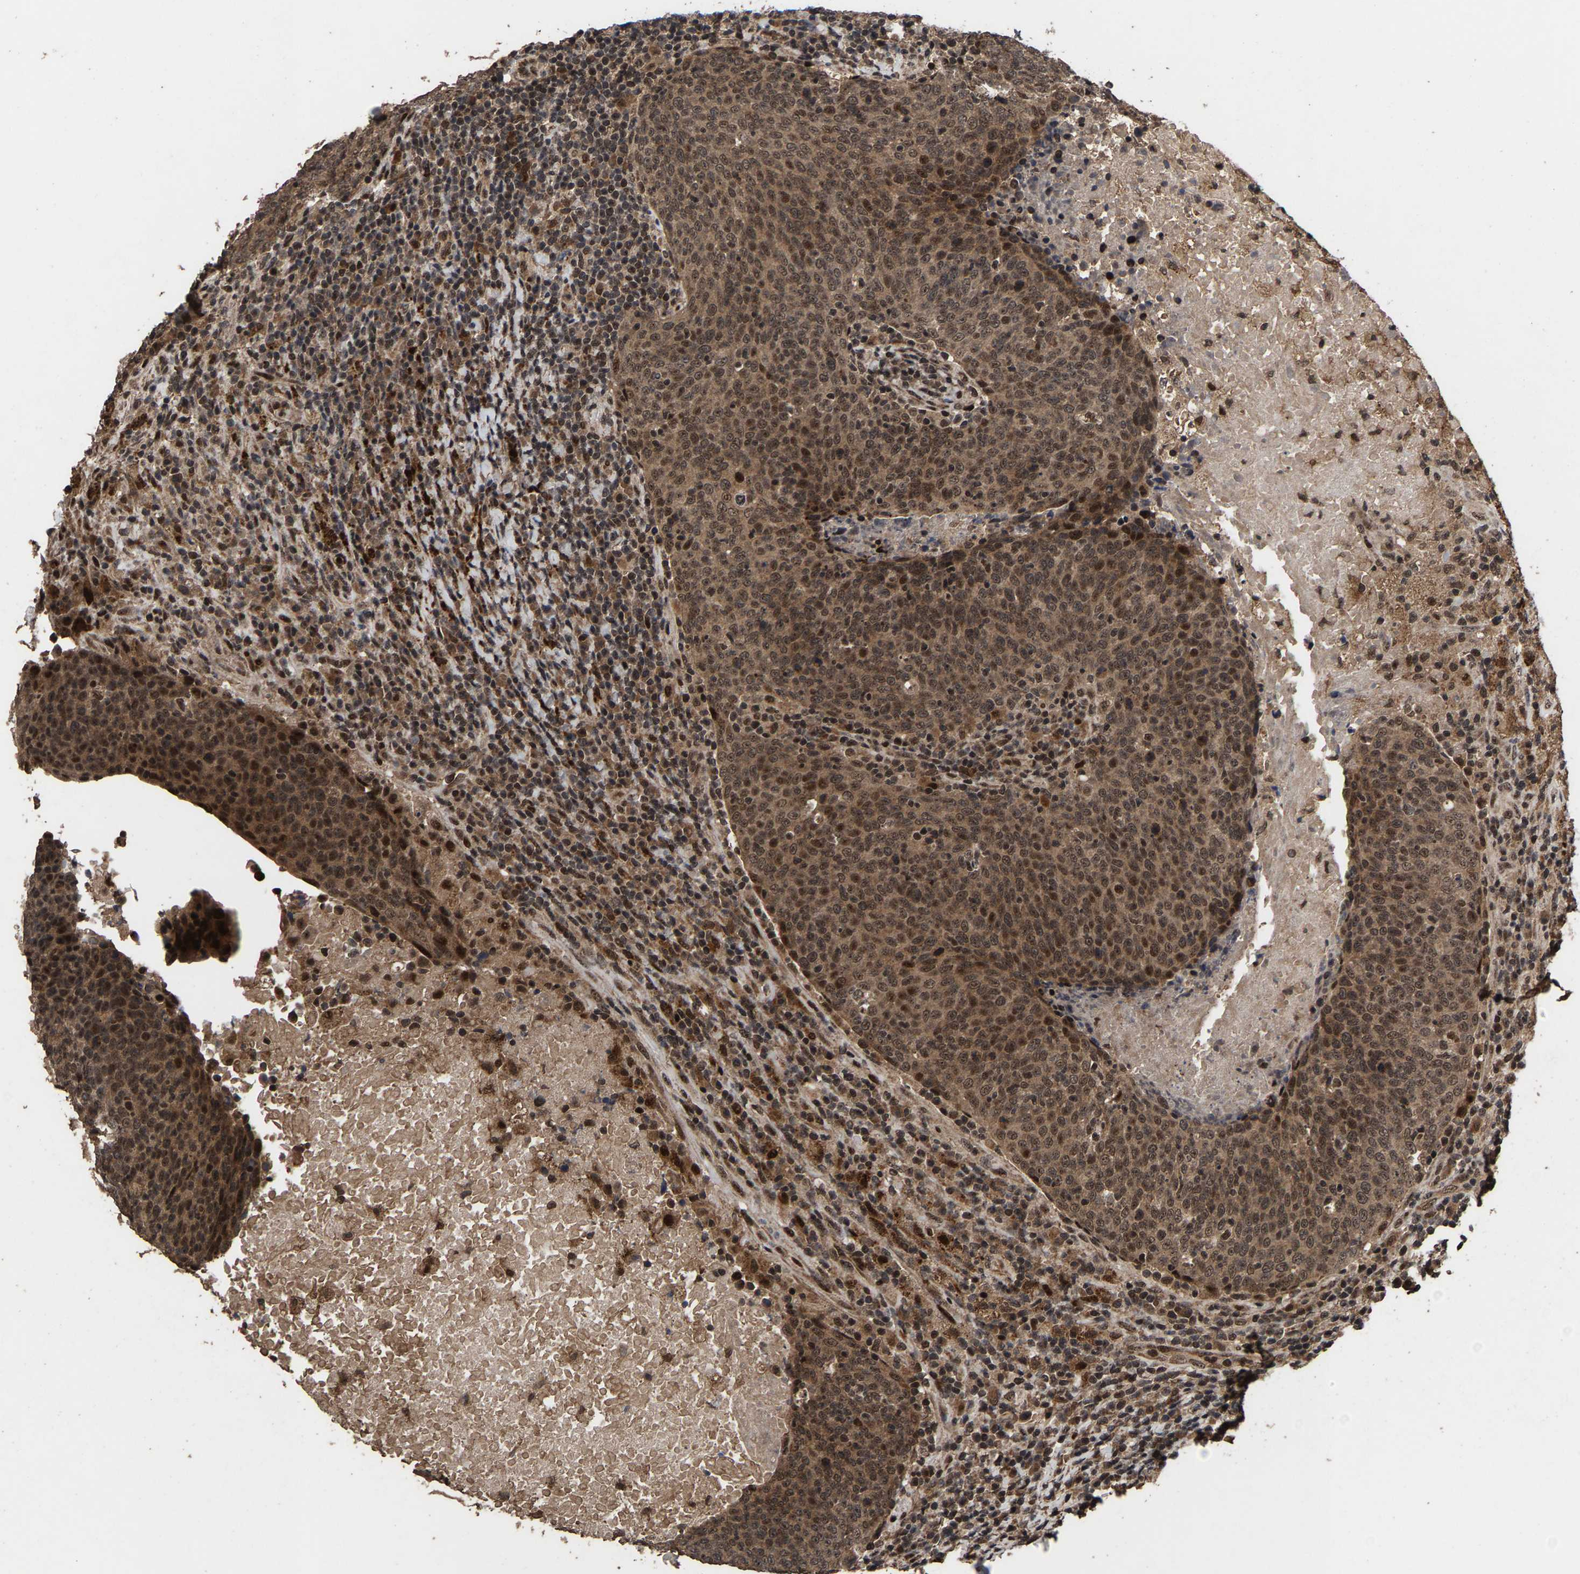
{"staining": {"intensity": "moderate", "quantity": ">75%", "location": "cytoplasmic/membranous,nuclear"}, "tissue": "head and neck cancer", "cell_type": "Tumor cells", "image_type": "cancer", "snomed": [{"axis": "morphology", "description": "Squamous cell carcinoma, NOS"}, {"axis": "morphology", "description": "Squamous cell carcinoma, metastatic, NOS"}, {"axis": "topography", "description": "Lymph node"}, {"axis": "topography", "description": "Head-Neck"}], "caption": "Moderate cytoplasmic/membranous and nuclear positivity is present in about >75% of tumor cells in head and neck cancer (squamous cell carcinoma).", "gene": "HAUS6", "patient": {"sex": "male", "age": 62}}